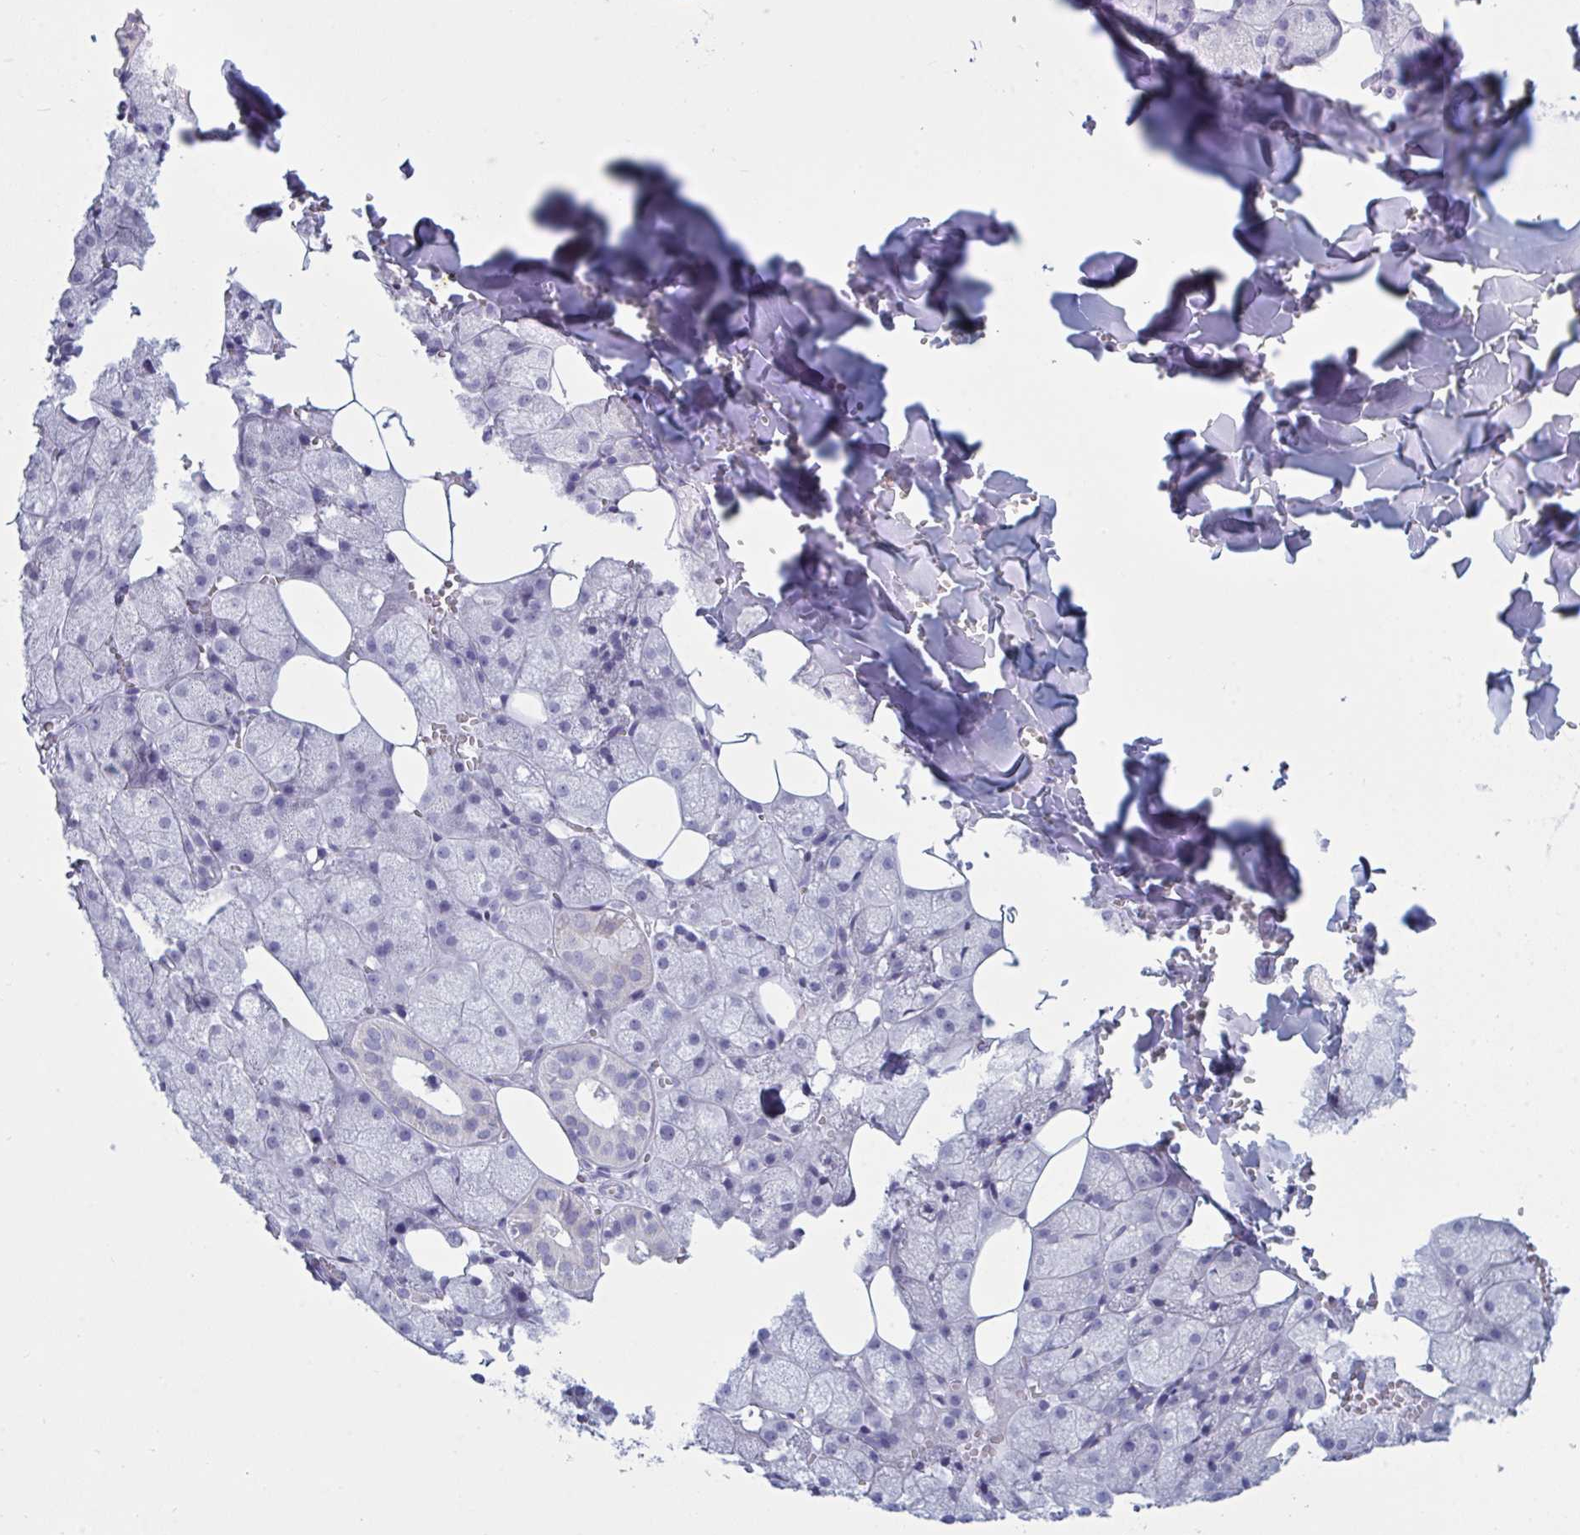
{"staining": {"intensity": "negative", "quantity": "none", "location": "none"}, "tissue": "salivary gland", "cell_type": "Glandular cells", "image_type": "normal", "snomed": [{"axis": "morphology", "description": "Normal tissue, NOS"}, {"axis": "topography", "description": "Salivary gland"}, {"axis": "topography", "description": "Peripheral nerve tissue"}], "caption": "A micrograph of salivary gland stained for a protein exhibits no brown staining in glandular cells.", "gene": "NDUFC2", "patient": {"sex": "male", "age": 38}}